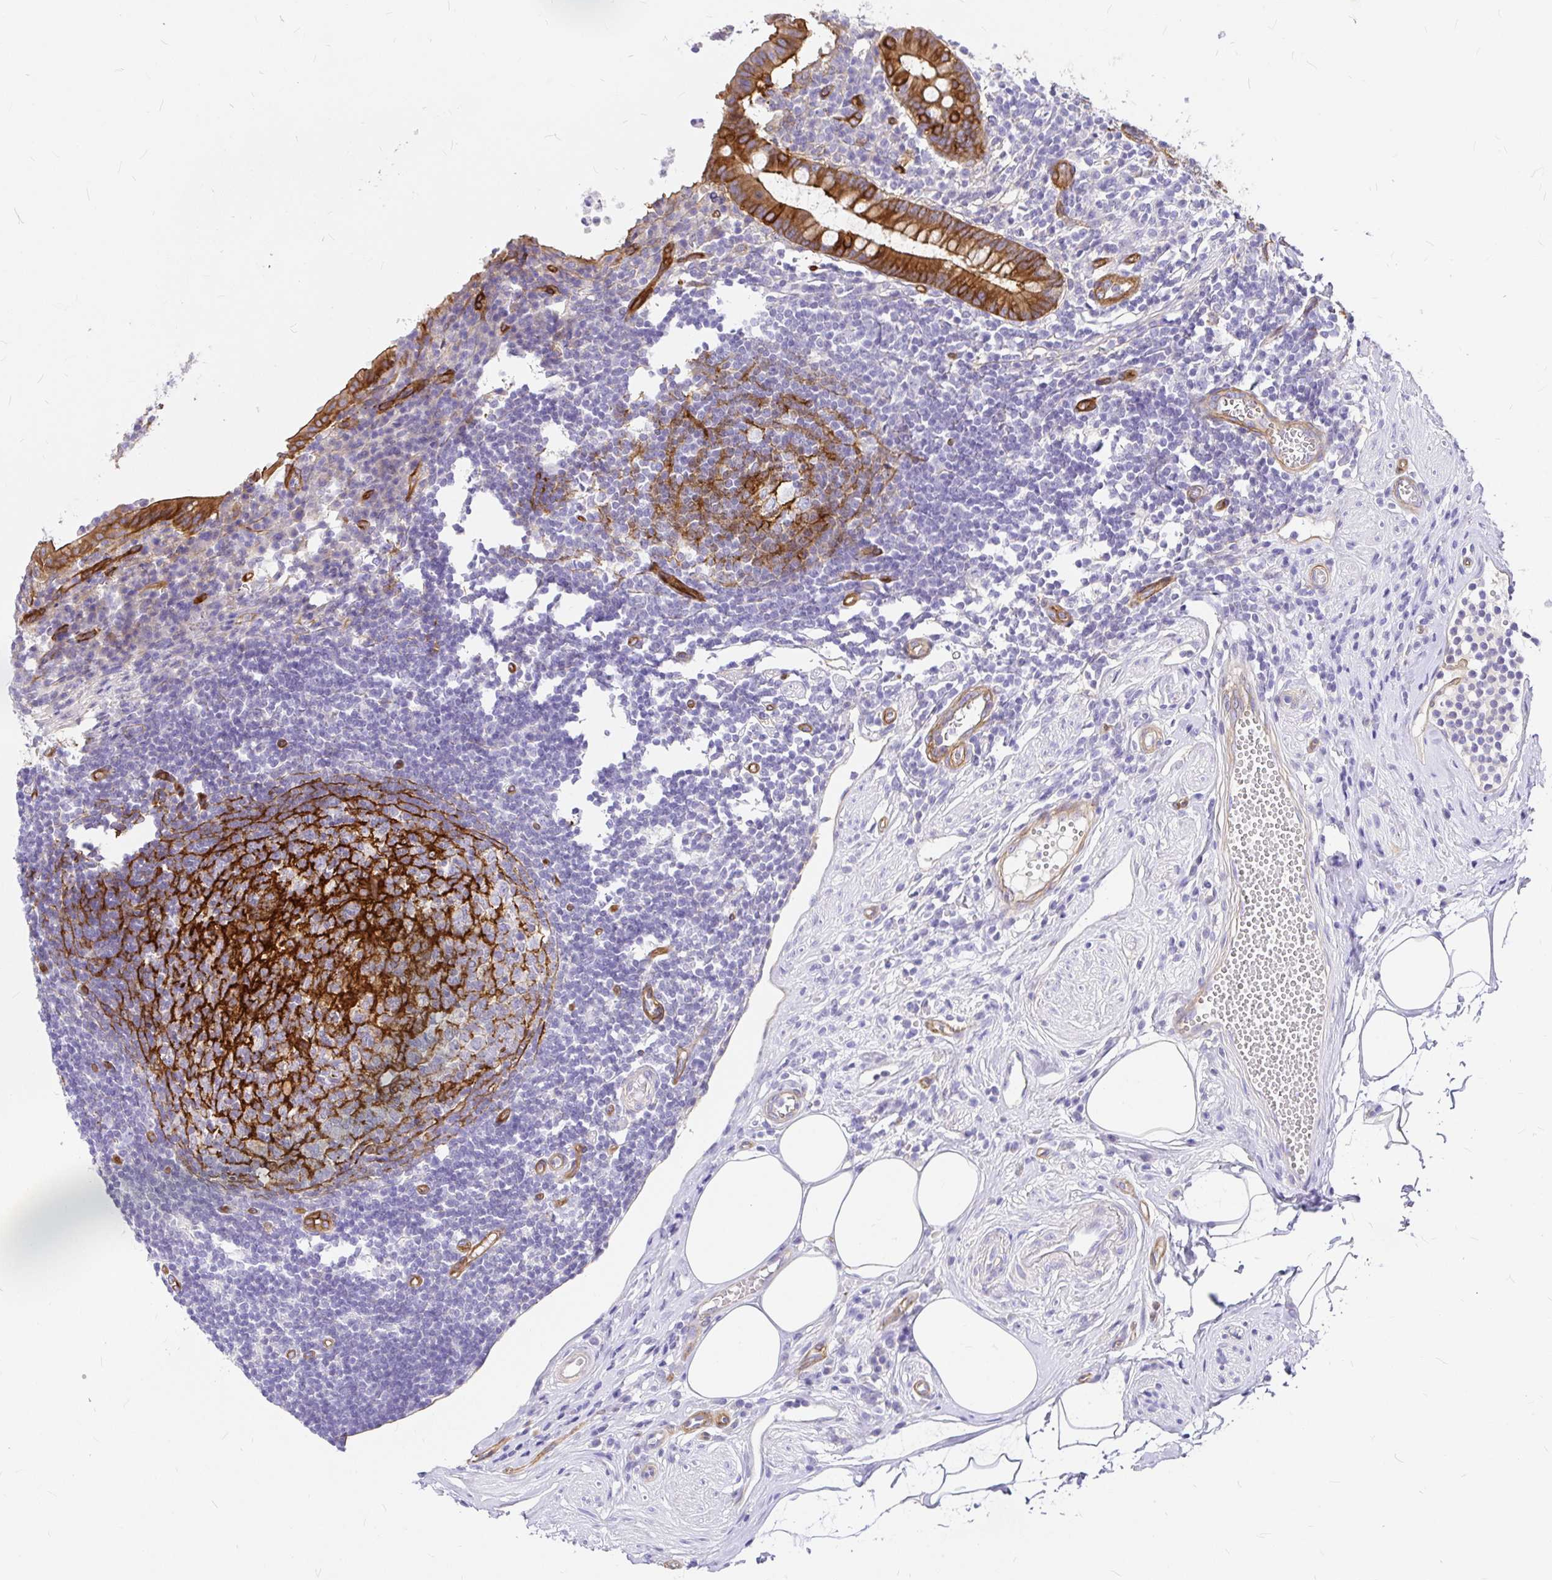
{"staining": {"intensity": "strong", "quantity": ">75%", "location": "cytoplasmic/membranous"}, "tissue": "appendix", "cell_type": "Glandular cells", "image_type": "normal", "snomed": [{"axis": "morphology", "description": "Normal tissue, NOS"}, {"axis": "topography", "description": "Appendix"}], "caption": "The histopathology image shows a brown stain indicating the presence of a protein in the cytoplasmic/membranous of glandular cells in appendix. (brown staining indicates protein expression, while blue staining denotes nuclei).", "gene": "MYO1B", "patient": {"sex": "female", "age": 56}}